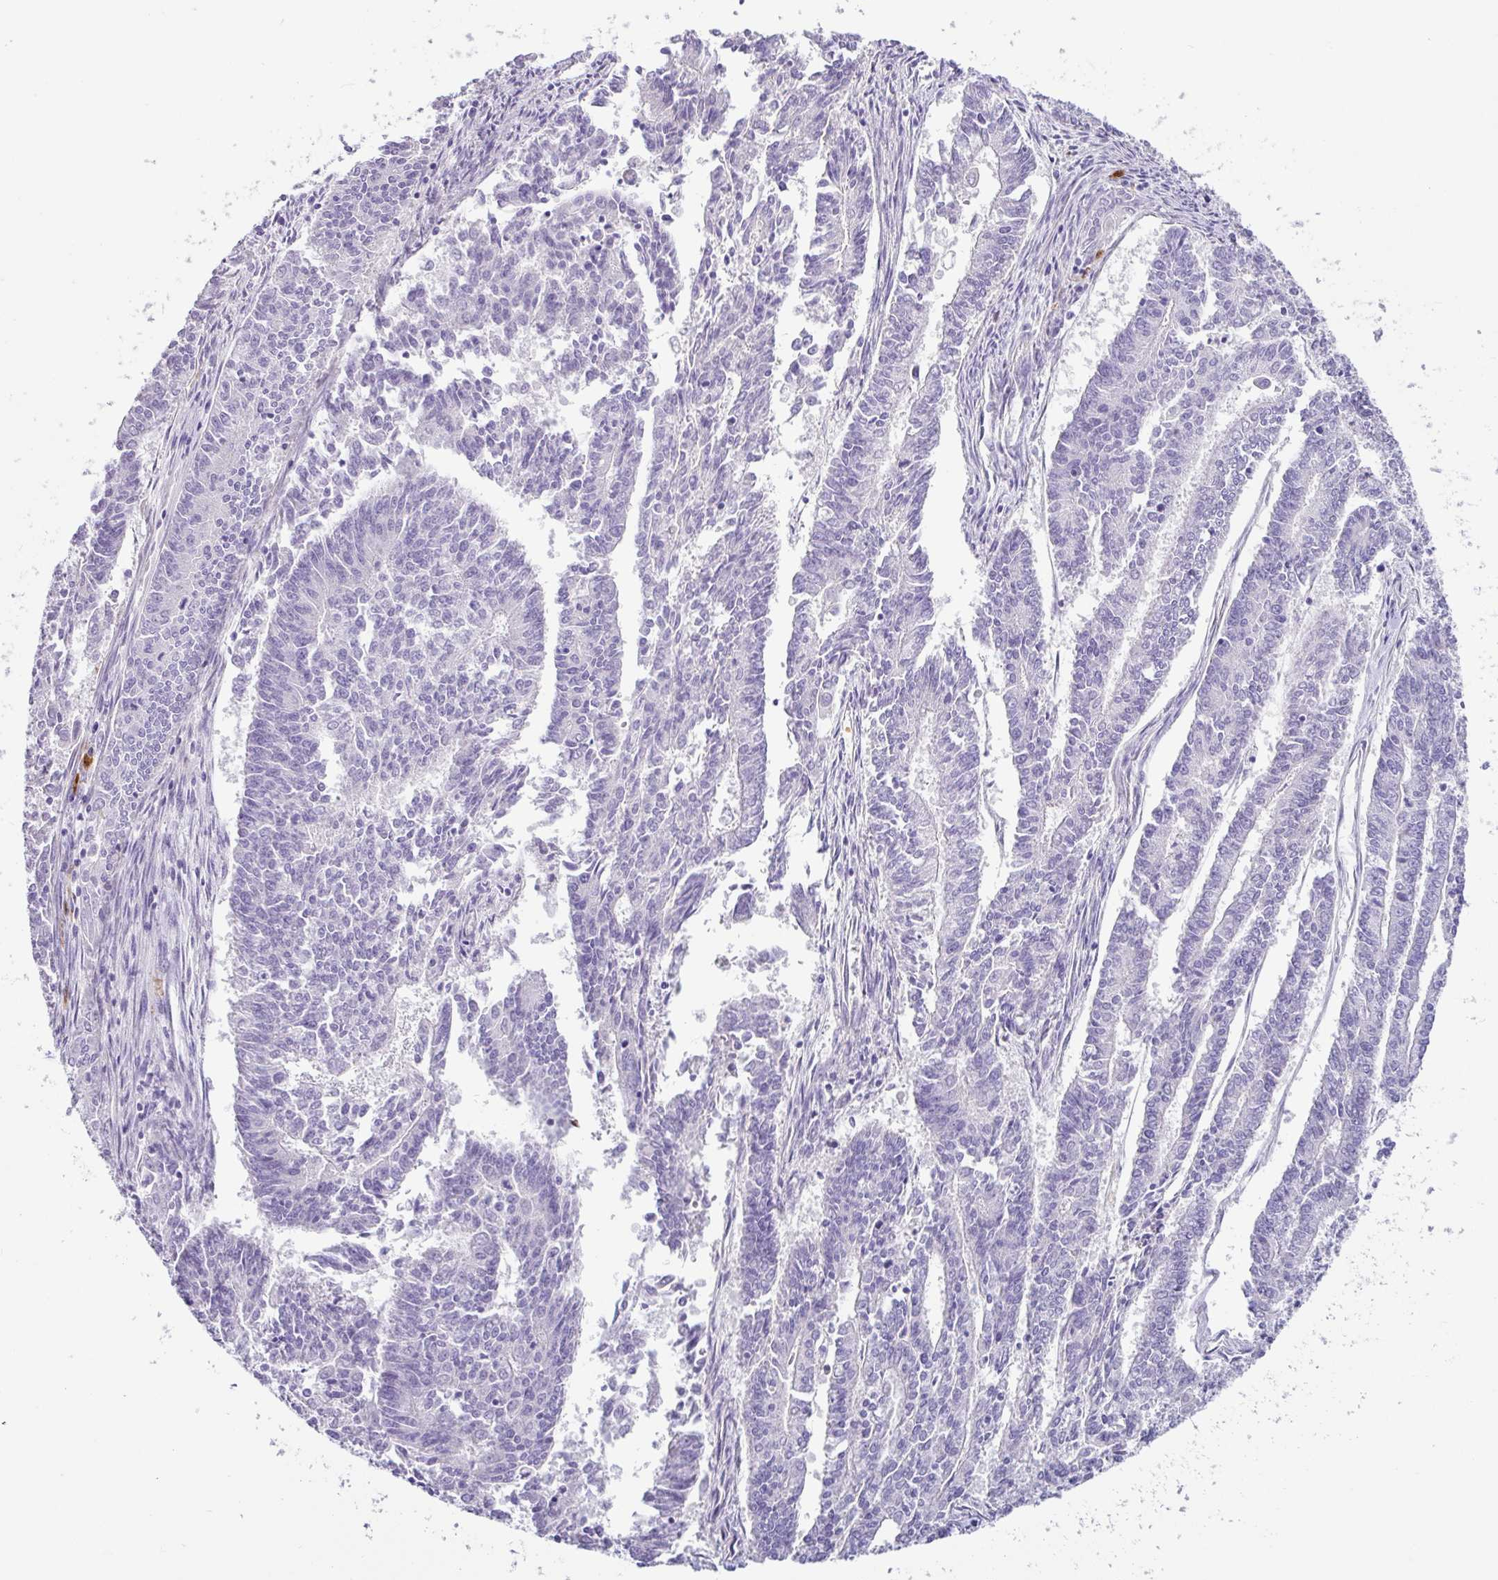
{"staining": {"intensity": "negative", "quantity": "none", "location": "none"}, "tissue": "endometrial cancer", "cell_type": "Tumor cells", "image_type": "cancer", "snomed": [{"axis": "morphology", "description": "Adenocarcinoma, NOS"}, {"axis": "topography", "description": "Endometrium"}], "caption": "DAB immunohistochemical staining of adenocarcinoma (endometrial) shows no significant staining in tumor cells.", "gene": "SH2D3C", "patient": {"sex": "female", "age": 59}}